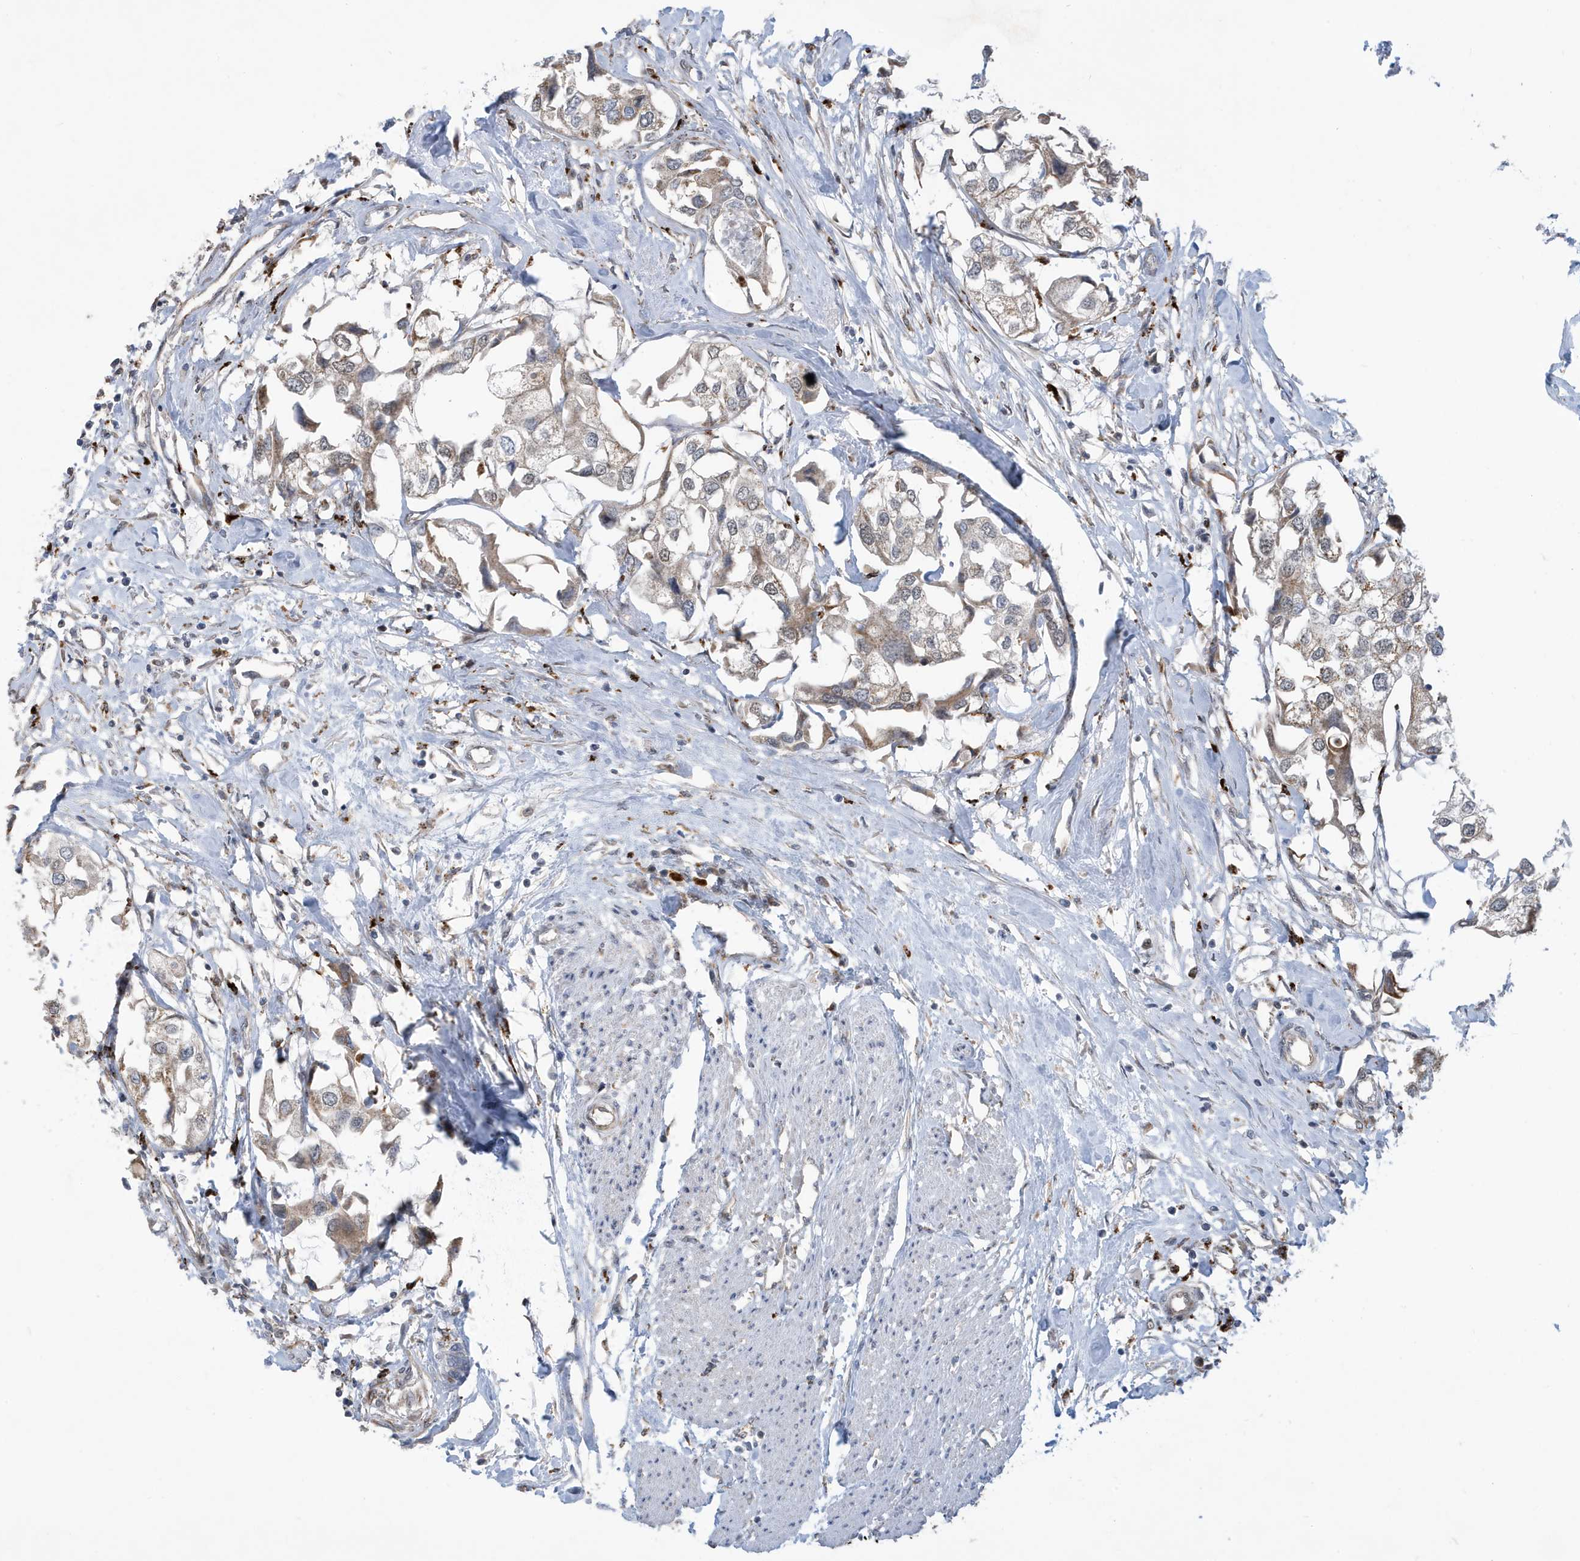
{"staining": {"intensity": "weak", "quantity": "25%-75%", "location": "cytoplasmic/membranous"}, "tissue": "urothelial cancer", "cell_type": "Tumor cells", "image_type": "cancer", "snomed": [{"axis": "morphology", "description": "Urothelial carcinoma, High grade"}, {"axis": "topography", "description": "Urinary bladder"}], "caption": "A histopathology image of human urothelial cancer stained for a protein reveals weak cytoplasmic/membranous brown staining in tumor cells.", "gene": "FAM9B", "patient": {"sex": "male", "age": 64}}